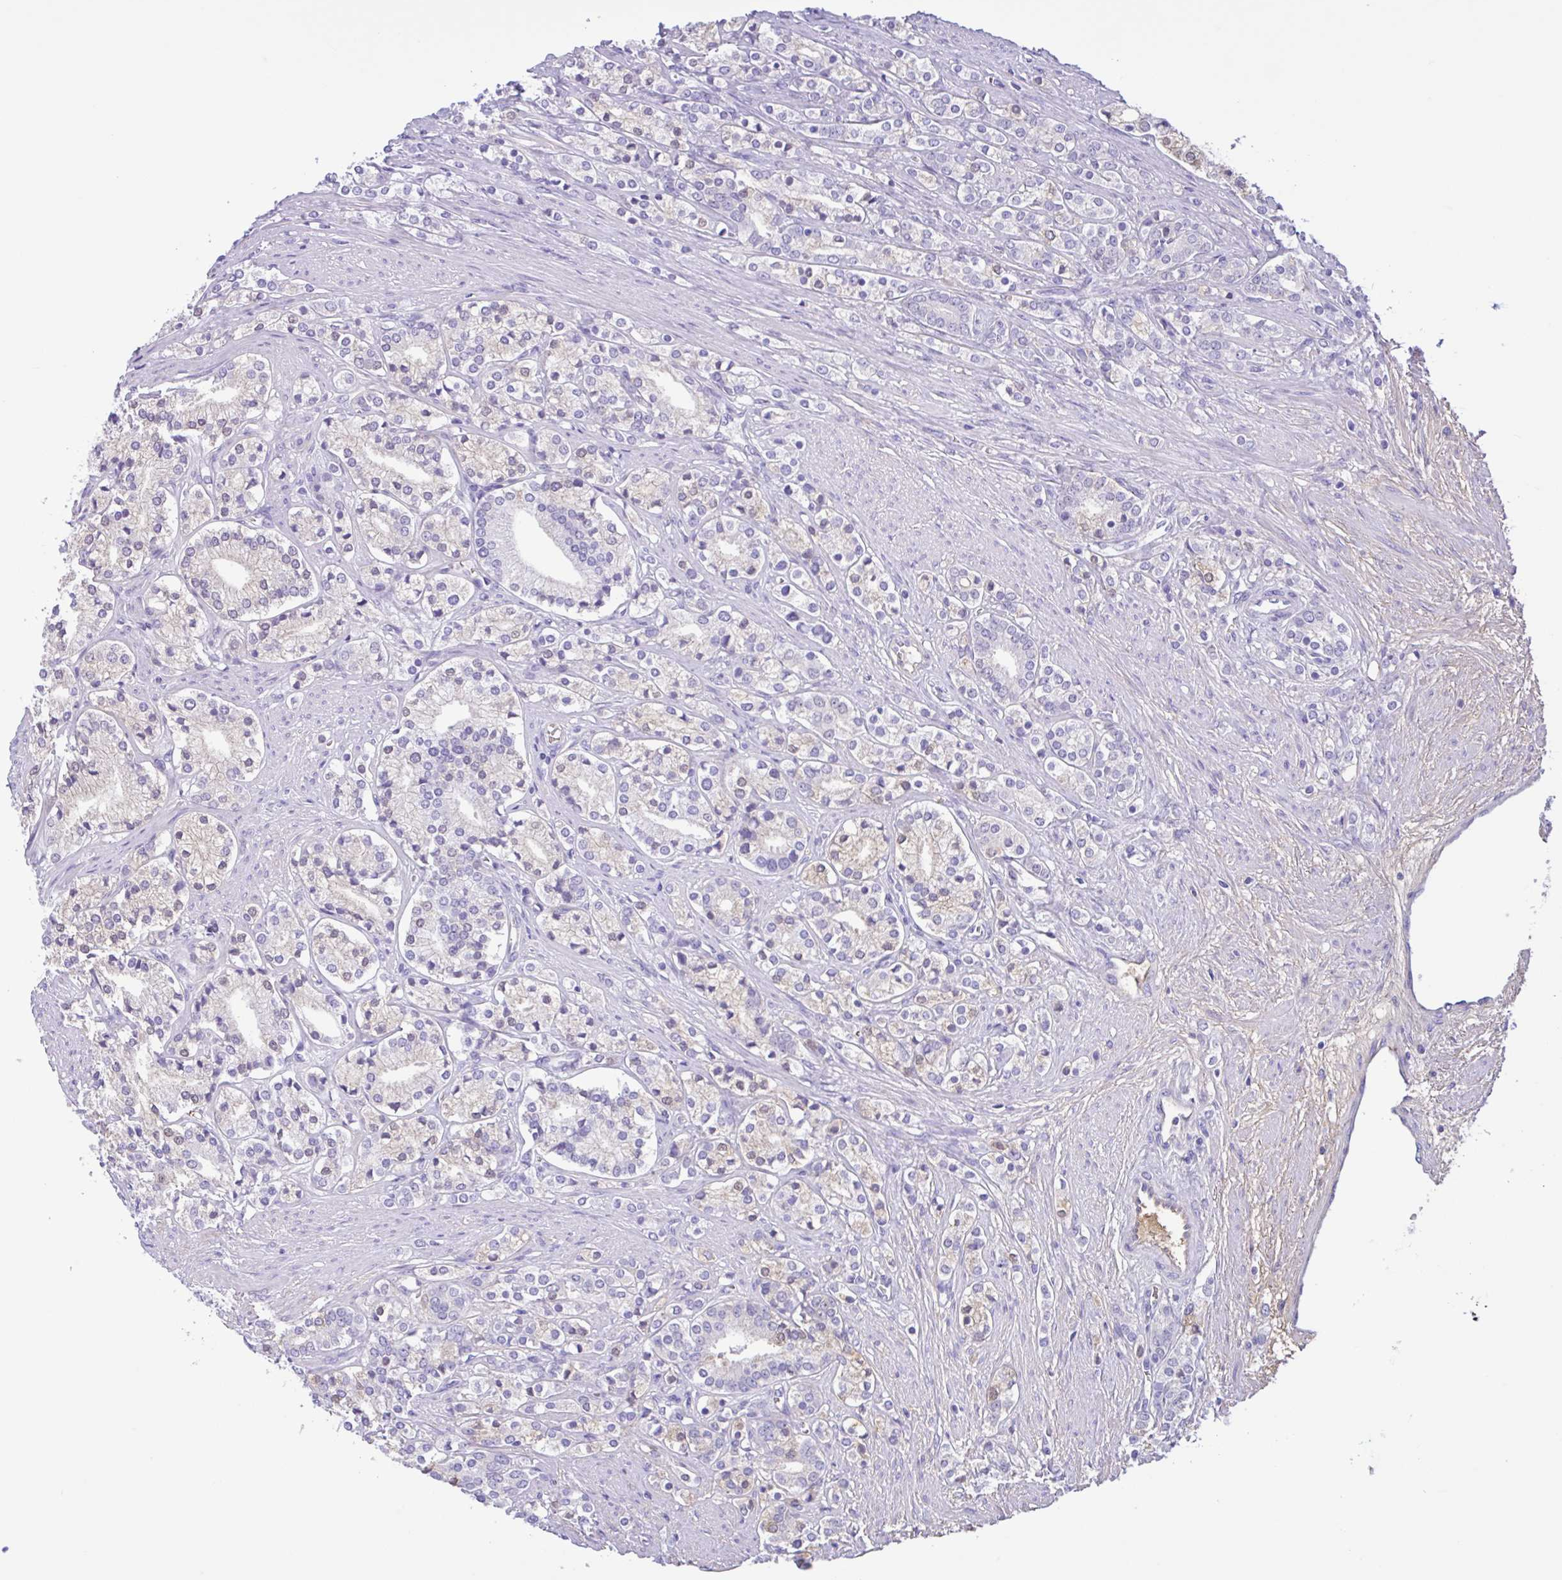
{"staining": {"intensity": "weak", "quantity": "<25%", "location": "cytoplasmic/membranous"}, "tissue": "prostate cancer", "cell_type": "Tumor cells", "image_type": "cancer", "snomed": [{"axis": "morphology", "description": "Adenocarcinoma, High grade"}, {"axis": "topography", "description": "Prostate"}], "caption": "This is a micrograph of immunohistochemistry staining of prostate cancer (adenocarcinoma (high-grade)), which shows no positivity in tumor cells.", "gene": "LARGE2", "patient": {"sex": "male", "age": 58}}